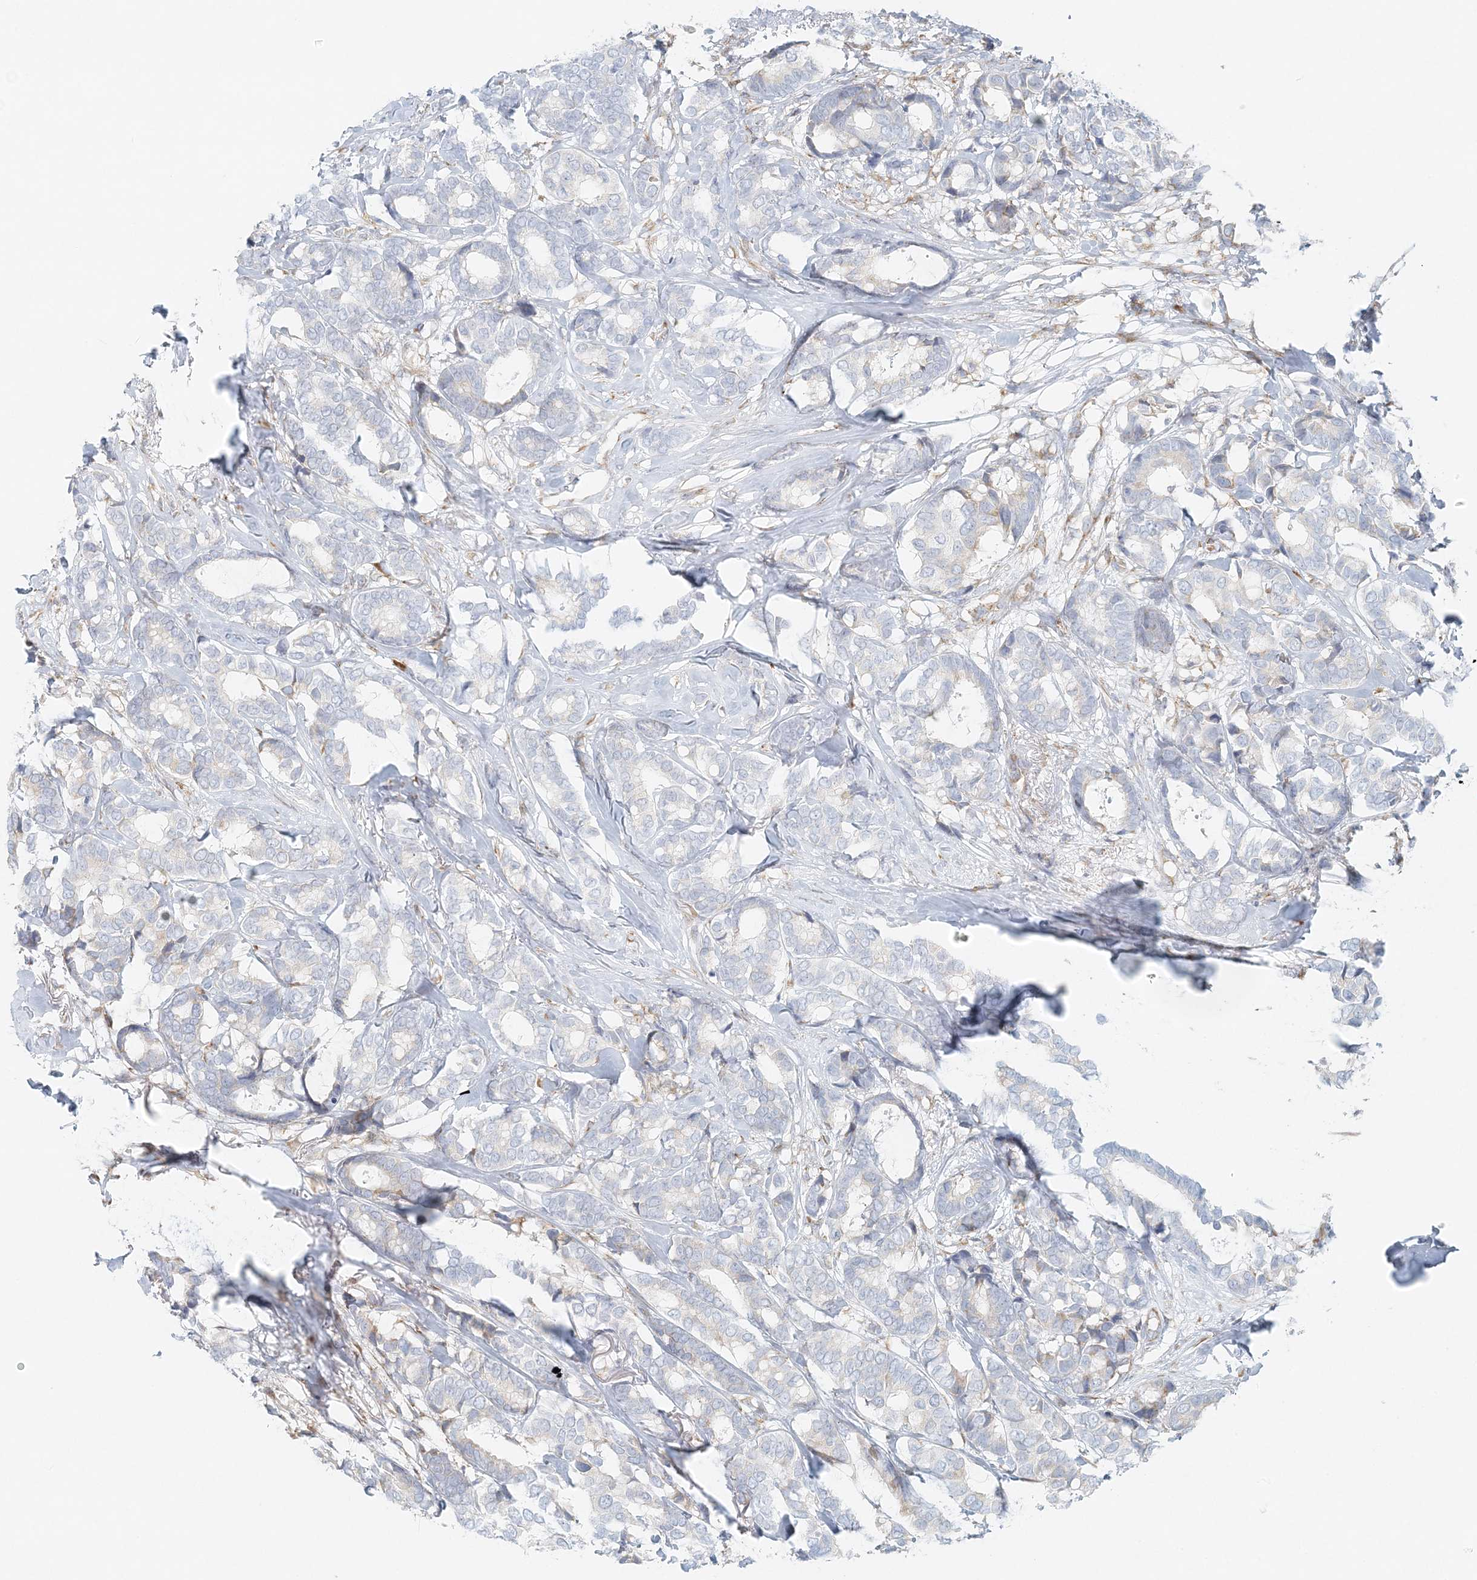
{"staining": {"intensity": "negative", "quantity": "none", "location": "none"}, "tissue": "breast cancer", "cell_type": "Tumor cells", "image_type": "cancer", "snomed": [{"axis": "morphology", "description": "Duct carcinoma"}, {"axis": "topography", "description": "Breast"}], "caption": "Immunohistochemical staining of invasive ductal carcinoma (breast) shows no significant positivity in tumor cells.", "gene": "STK11IP", "patient": {"sex": "female", "age": 87}}